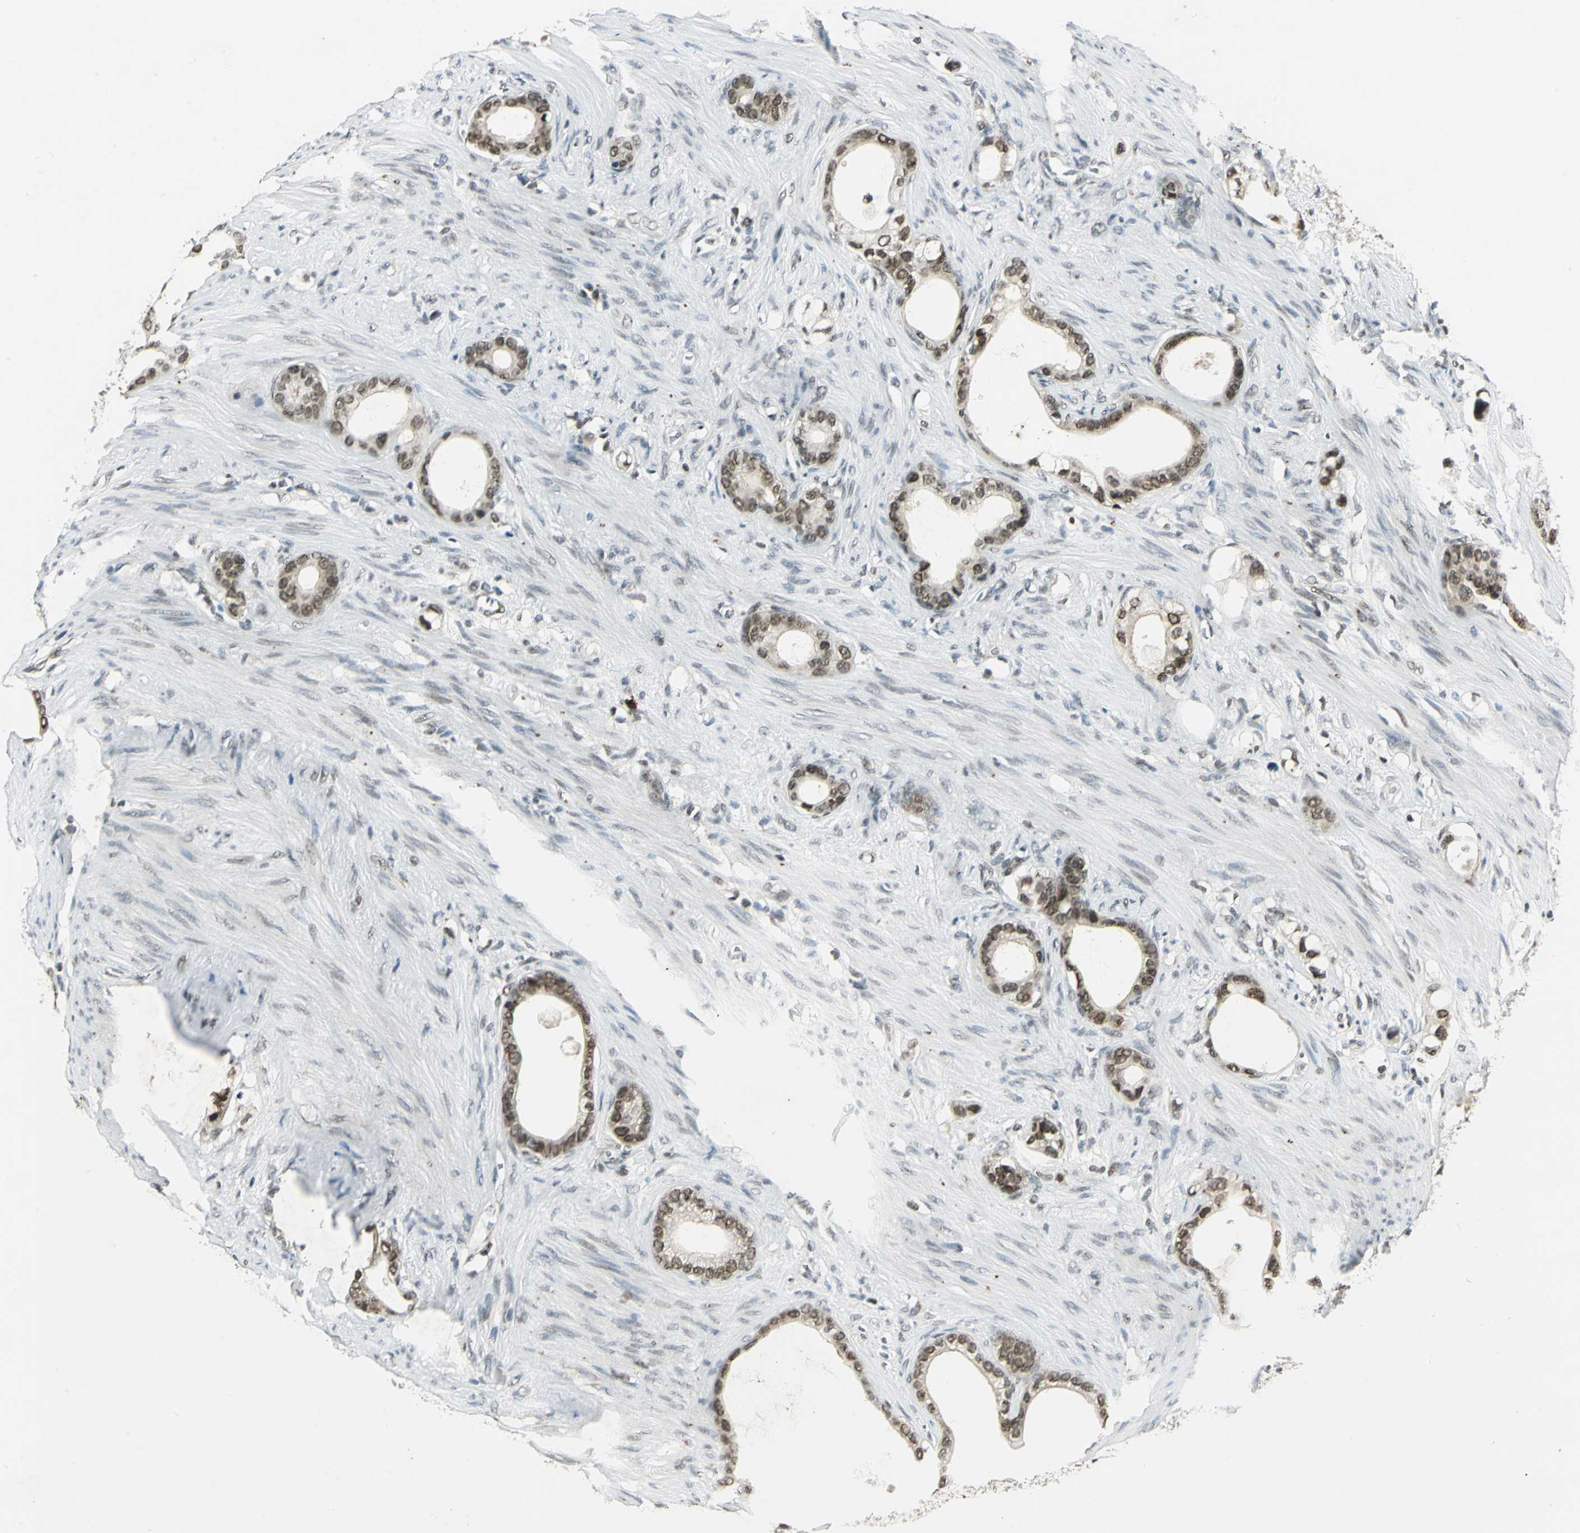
{"staining": {"intensity": "weak", "quantity": "25%-75%", "location": "nuclear"}, "tissue": "stomach cancer", "cell_type": "Tumor cells", "image_type": "cancer", "snomed": [{"axis": "morphology", "description": "Adenocarcinoma, NOS"}, {"axis": "topography", "description": "Stomach"}], "caption": "Stomach adenocarcinoma stained for a protein reveals weak nuclear positivity in tumor cells.", "gene": "RAD17", "patient": {"sex": "female", "age": 75}}